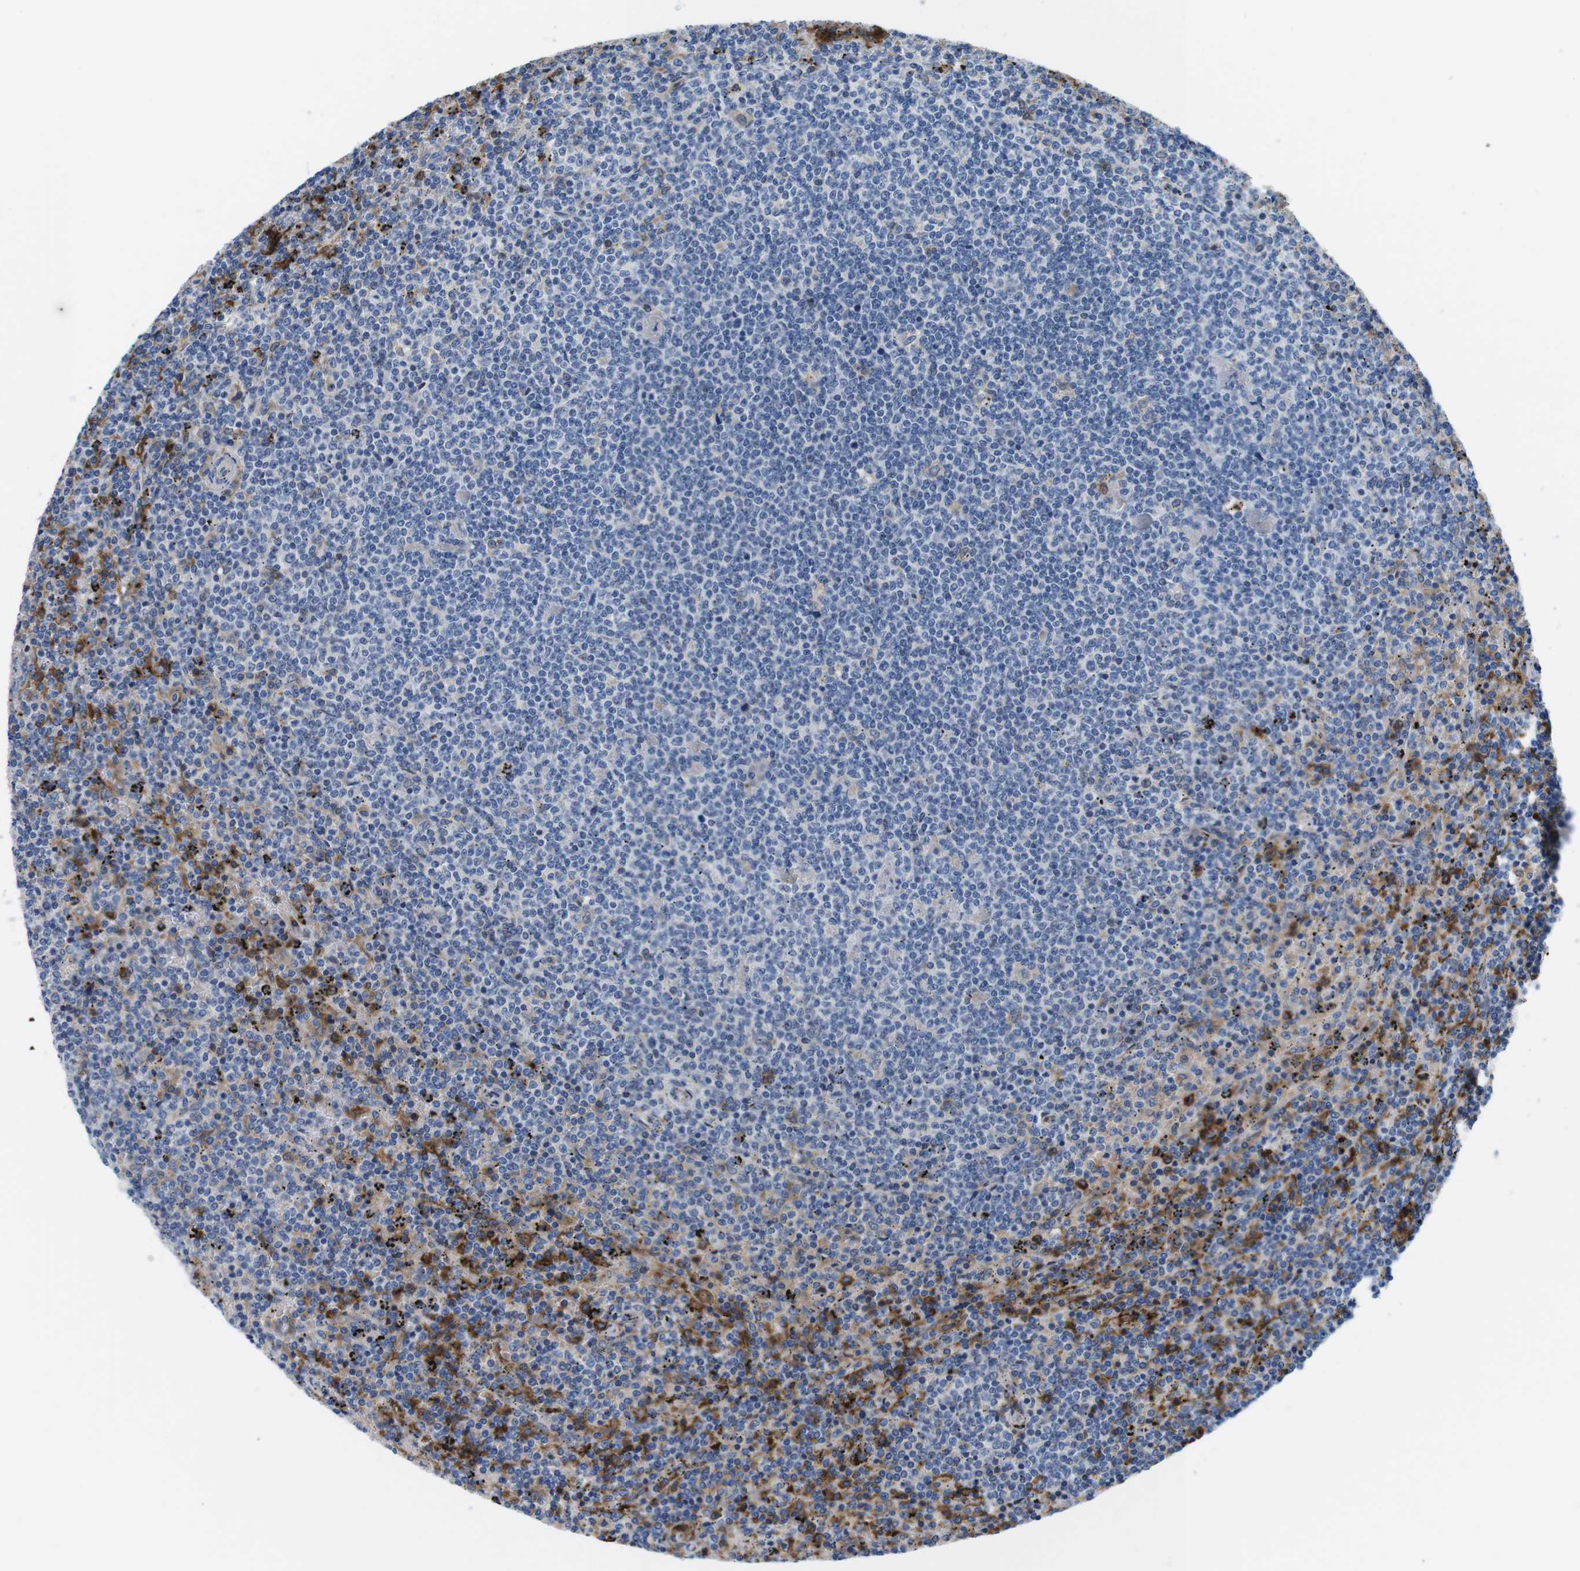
{"staining": {"intensity": "moderate", "quantity": "<25%", "location": "cytoplasmic/membranous"}, "tissue": "lymphoma", "cell_type": "Tumor cells", "image_type": "cancer", "snomed": [{"axis": "morphology", "description": "Malignant lymphoma, non-Hodgkin's type, Low grade"}, {"axis": "topography", "description": "Spleen"}], "caption": "Immunohistochemical staining of human malignant lymphoma, non-Hodgkin's type (low-grade) shows moderate cytoplasmic/membranous protein expression in about <25% of tumor cells.", "gene": "CD300C", "patient": {"sex": "female", "age": 50}}